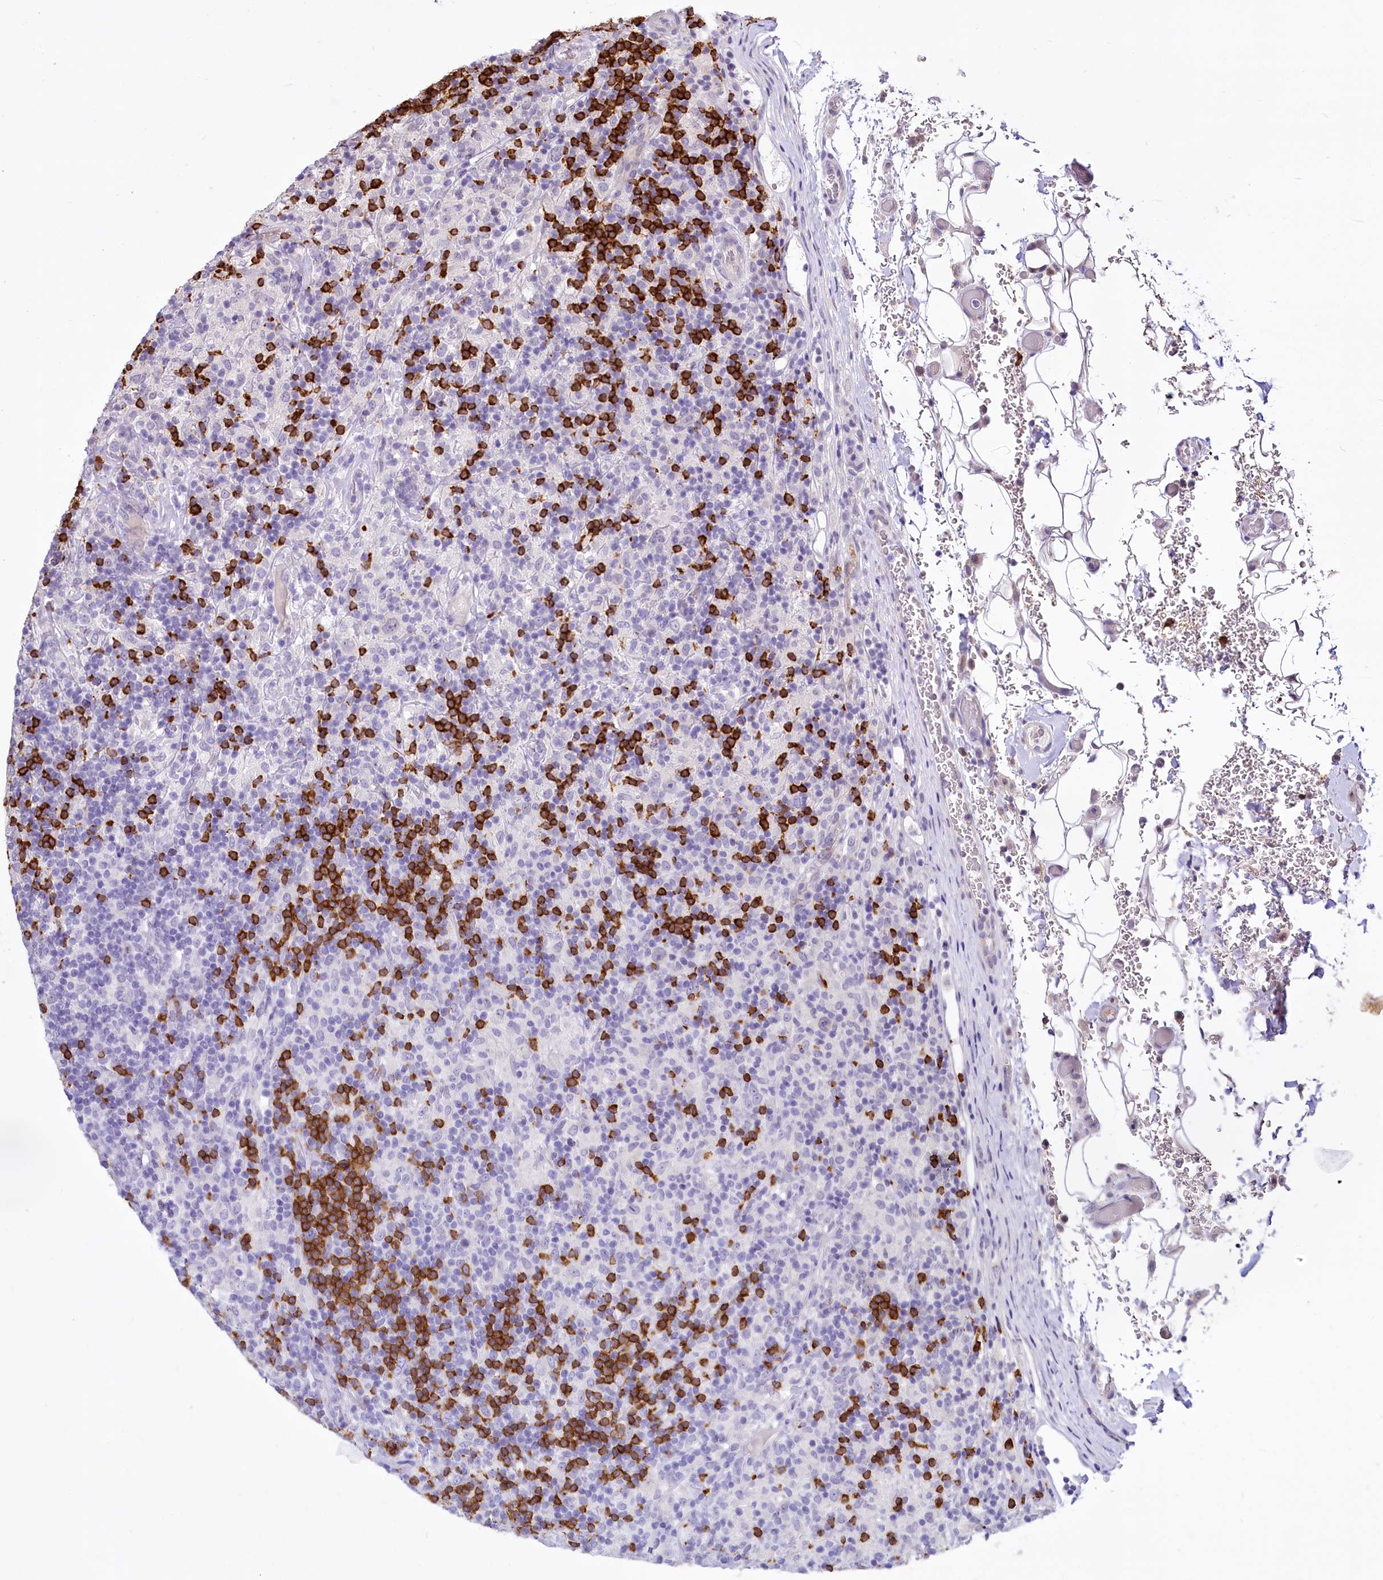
{"staining": {"intensity": "negative", "quantity": "none", "location": "none"}, "tissue": "lymphoma", "cell_type": "Tumor cells", "image_type": "cancer", "snomed": [{"axis": "morphology", "description": "Hodgkin's disease, NOS"}, {"axis": "topography", "description": "Lymph node"}], "caption": "Immunohistochemistry histopathology image of Hodgkin's disease stained for a protein (brown), which exhibits no staining in tumor cells. (Stains: DAB immunohistochemistry (IHC) with hematoxylin counter stain, Microscopy: brightfield microscopy at high magnification).", "gene": "BANK1", "patient": {"sex": "male", "age": 70}}